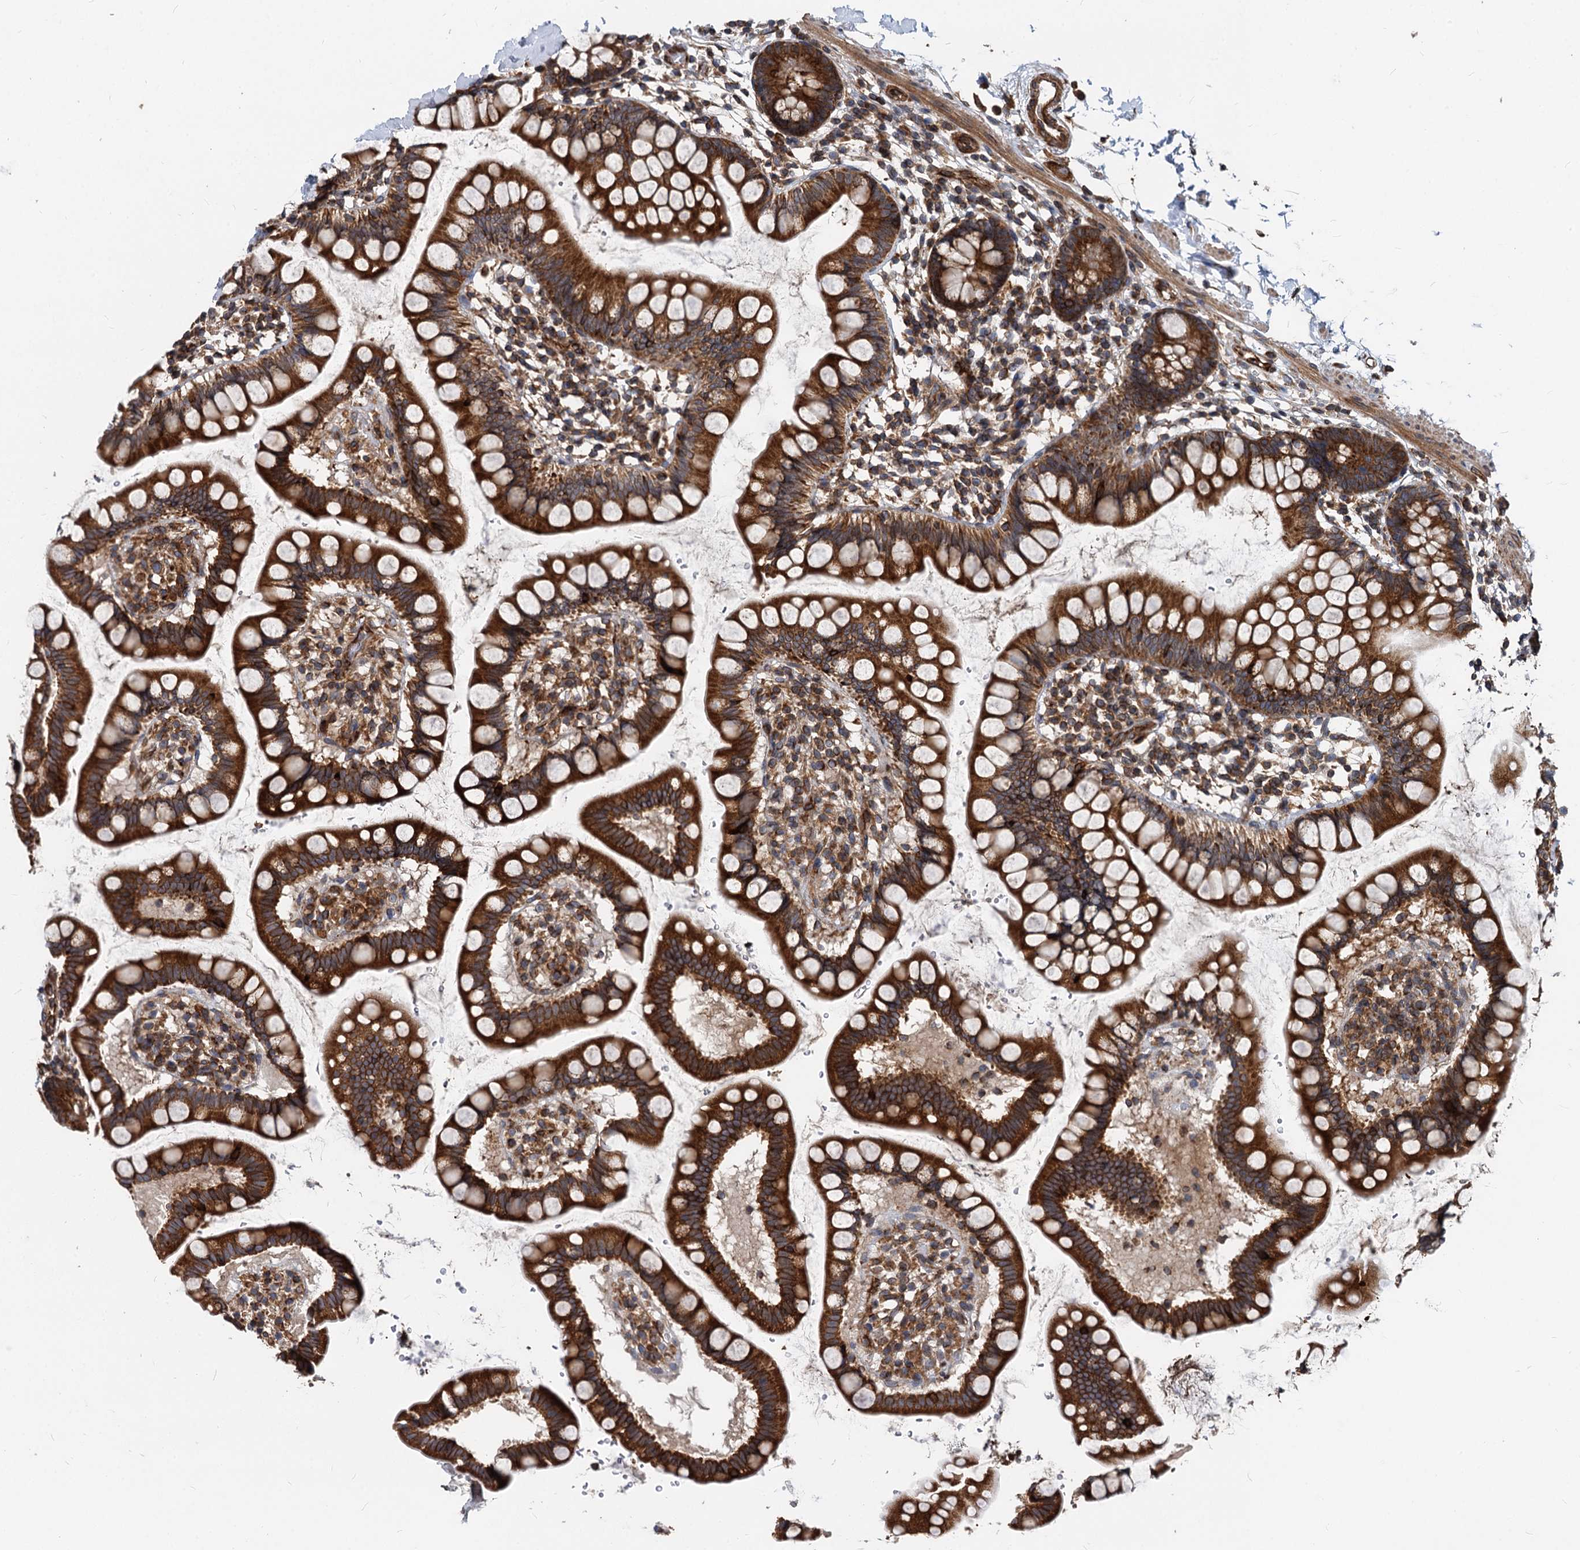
{"staining": {"intensity": "strong", "quantity": ">75%", "location": "cytoplasmic/membranous"}, "tissue": "small intestine", "cell_type": "Glandular cells", "image_type": "normal", "snomed": [{"axis": "morphology", "description": "Normal tissue, NOS"}, {"axis": "topography", "description": "Small intestine"}], "caption": "An IHC histopathology image of benign tissue is shown. Protein staining in brown labels strong cytoplasmic/membranous positivity in small intestine within glandular cells.", "gene": "STIM1", "patient": {"sex": "female", "age": 84}}